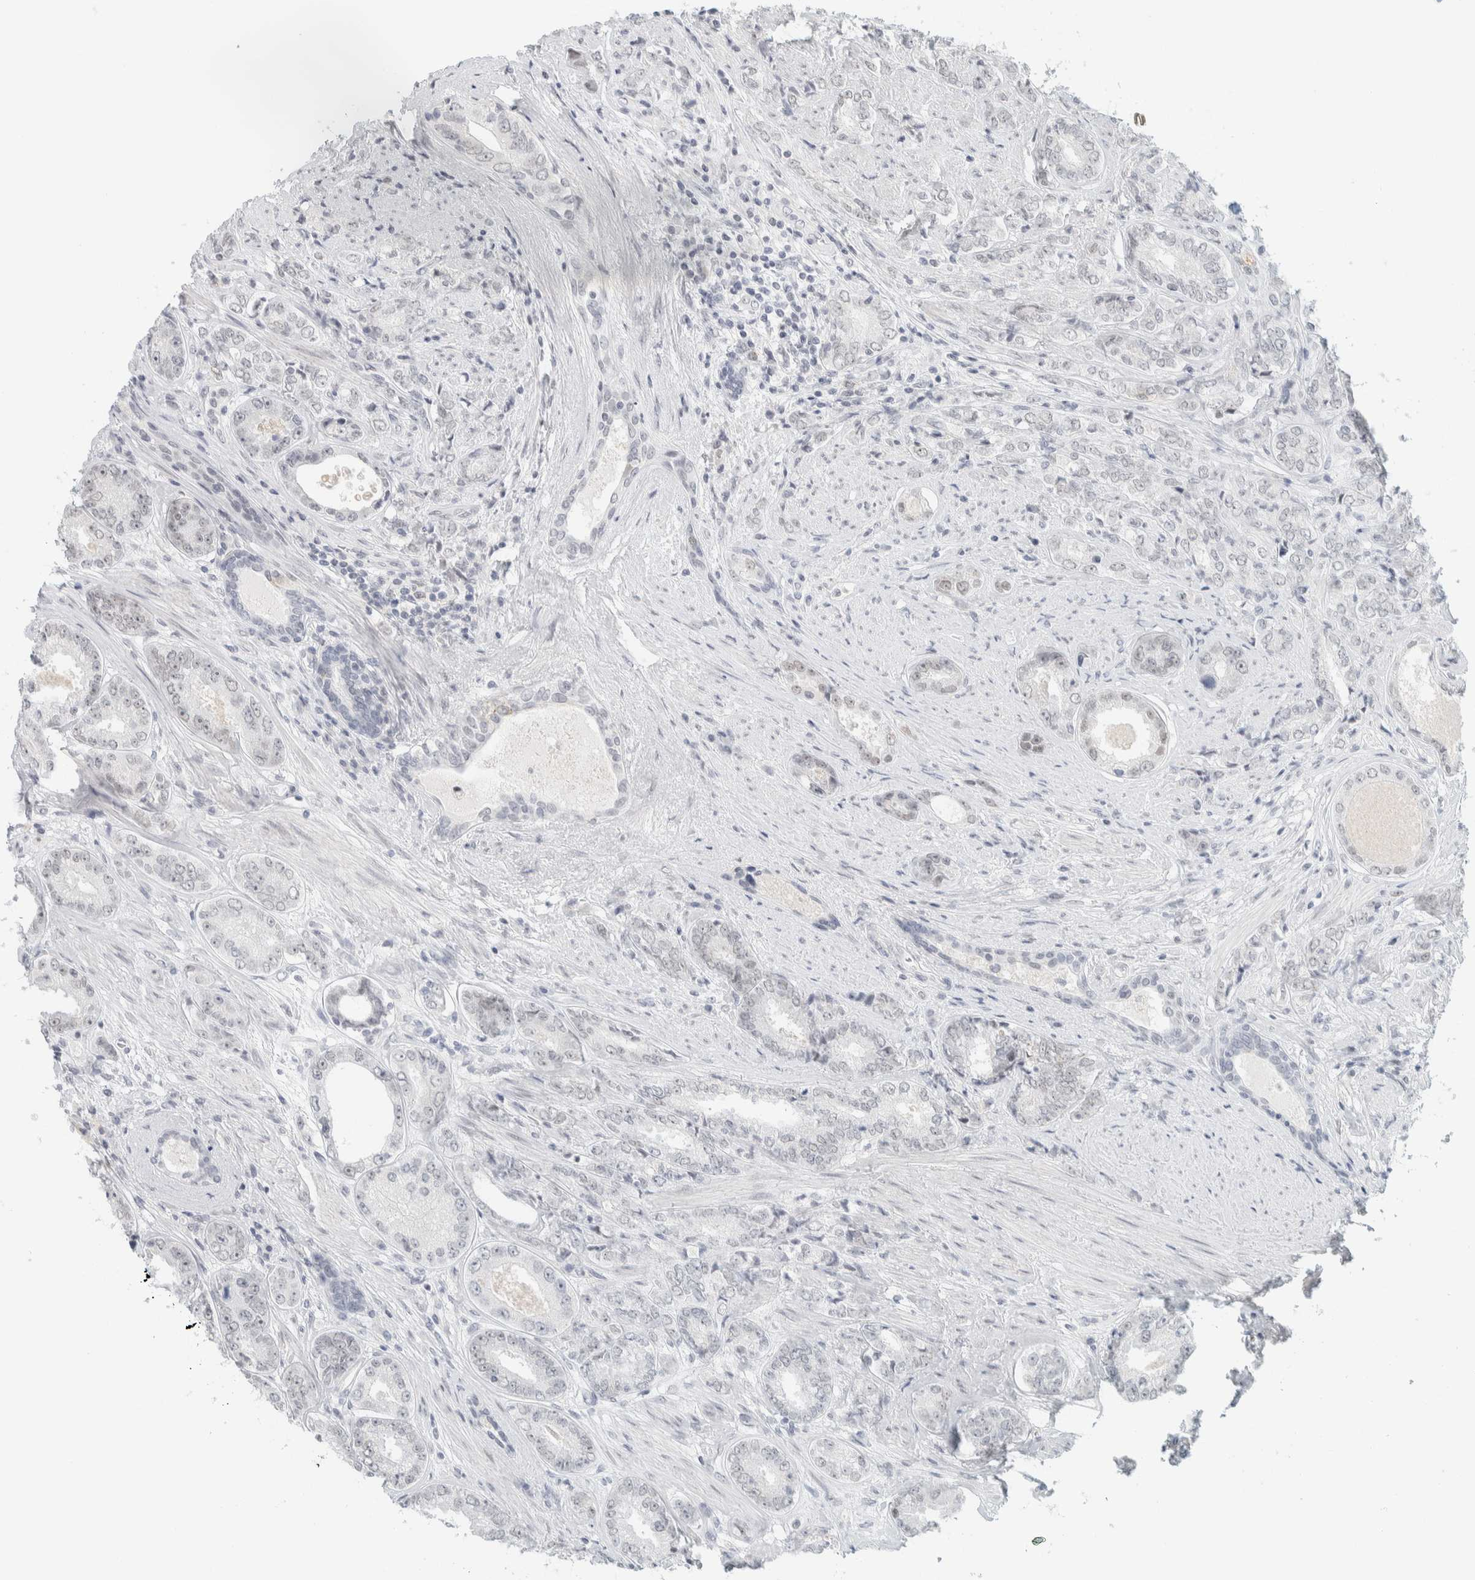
{"staining": {"intensity": "weak", "quantity": "<25%", "location": "nuclear"}, "tissue": "prostate cancer", "cell_type": "Tumor cells", "image_type": "cancer", "snomed": [{"axis": "morphology", "description": "Adenocarcinoma, High grade"}, {"axis": "topography", "description": "Prostate"}], "caption": "Immunohistochemical staining of prostate cancer (adenocarcinoma (high-grade)) demonstrates no significant staining in tumor cells.", "gene": "CDH17", "patient": {"sex": "male", "age": 61}}